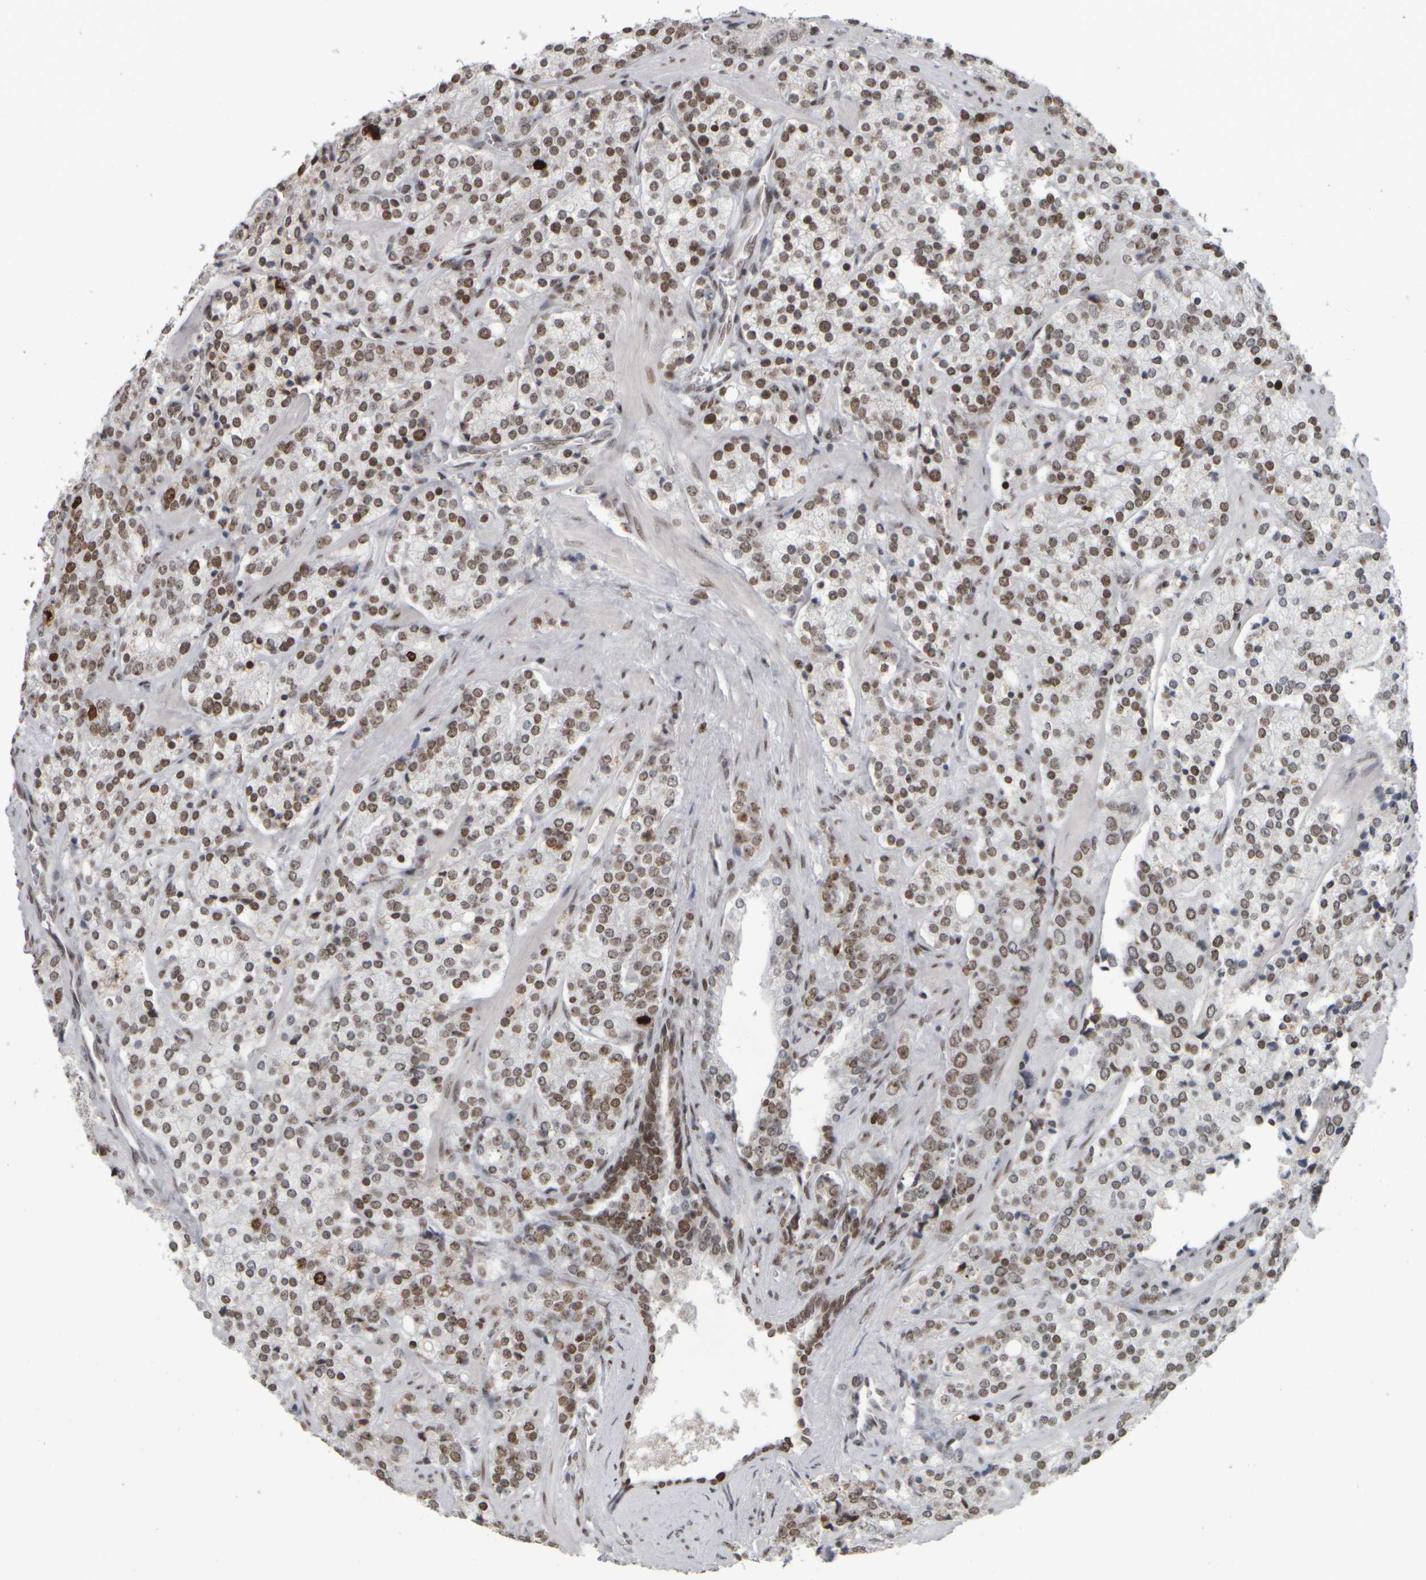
{"staining": {"intensity": "weak", "quantity": ">75%", "location": "nuclear"}, "tissue": "prostate cancer", "cell_type": "Tumor cells", "image_type": "cancer", "snomed": [{"axis": "morphology", "description": "Adenocarcinoma, High grade"}, {"axis": "topography", "description": "Prostate"}], "caption": "High-power microscopy captured an IHC photomicrograph of prostate high-grade adenocarcinoma, revealing weak nuclear staining in approximately >75% of tumor cells. (brown staining indicates protein expression, while blue staining denotes nuclei).", "gene": "TOP2B", "patient": {"sex": "male", "age": 71}}